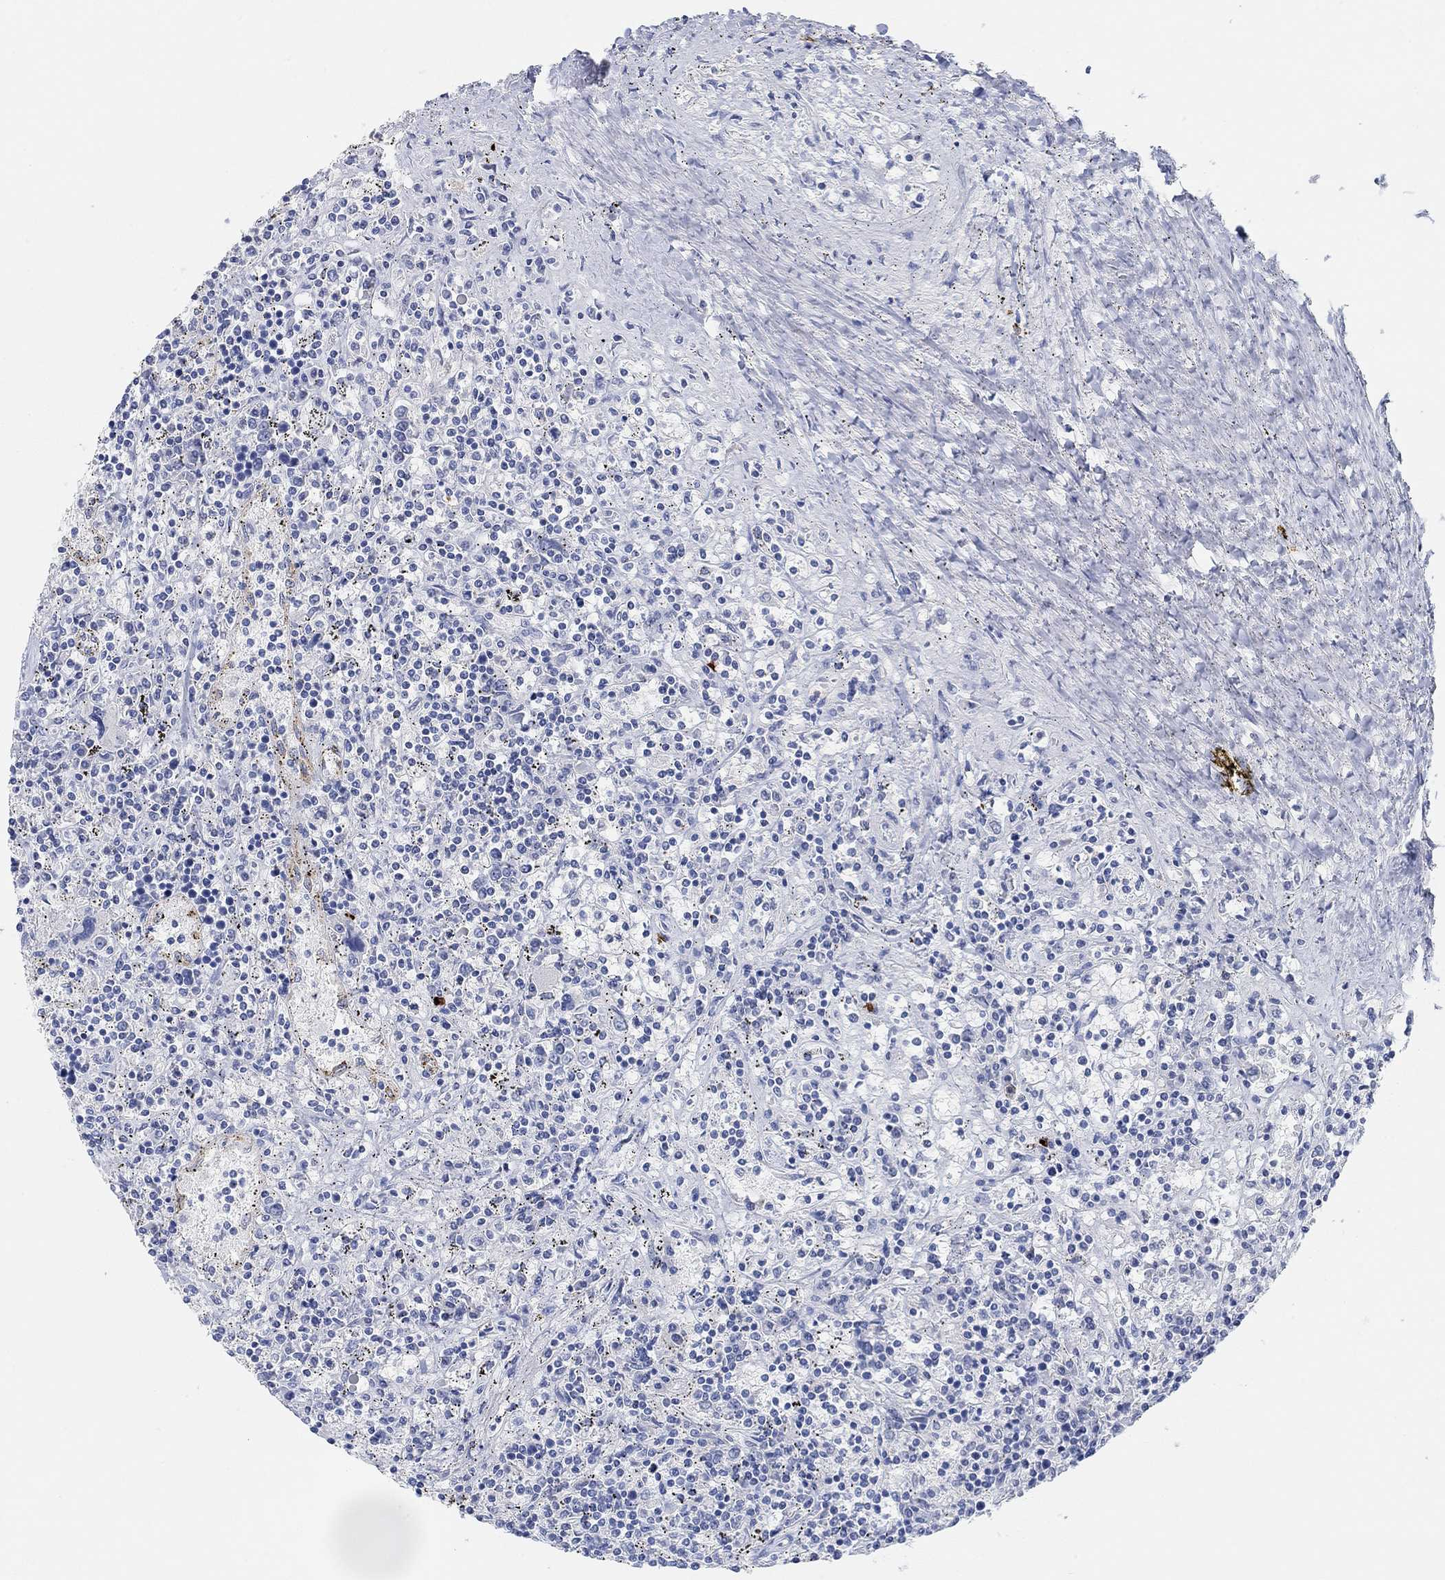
{"staining": {"intensity": "negative", "quantity": "none", "location": "none"}, "tissue": "lymphoma", "cell_type": "Tumor cells", "image_type": "cancer", "snomed": [{"axis": "morphology", "description": "Malignant lymphoma, non-Hodgkin's type, Low grade"}, {"axis": "topography", "description": "Spleen"}], "caption": "Immunohistochemical staining of low-grade malignant lymphoma, non-Hodgkin's type displays no significant staining in tumor cells. The staining is performed using DAB brown chromogen with nuclei counter-stained in using hematoxylin.", "gene": "VAT1L", "patient": {"sex": "male", "age": 62}}